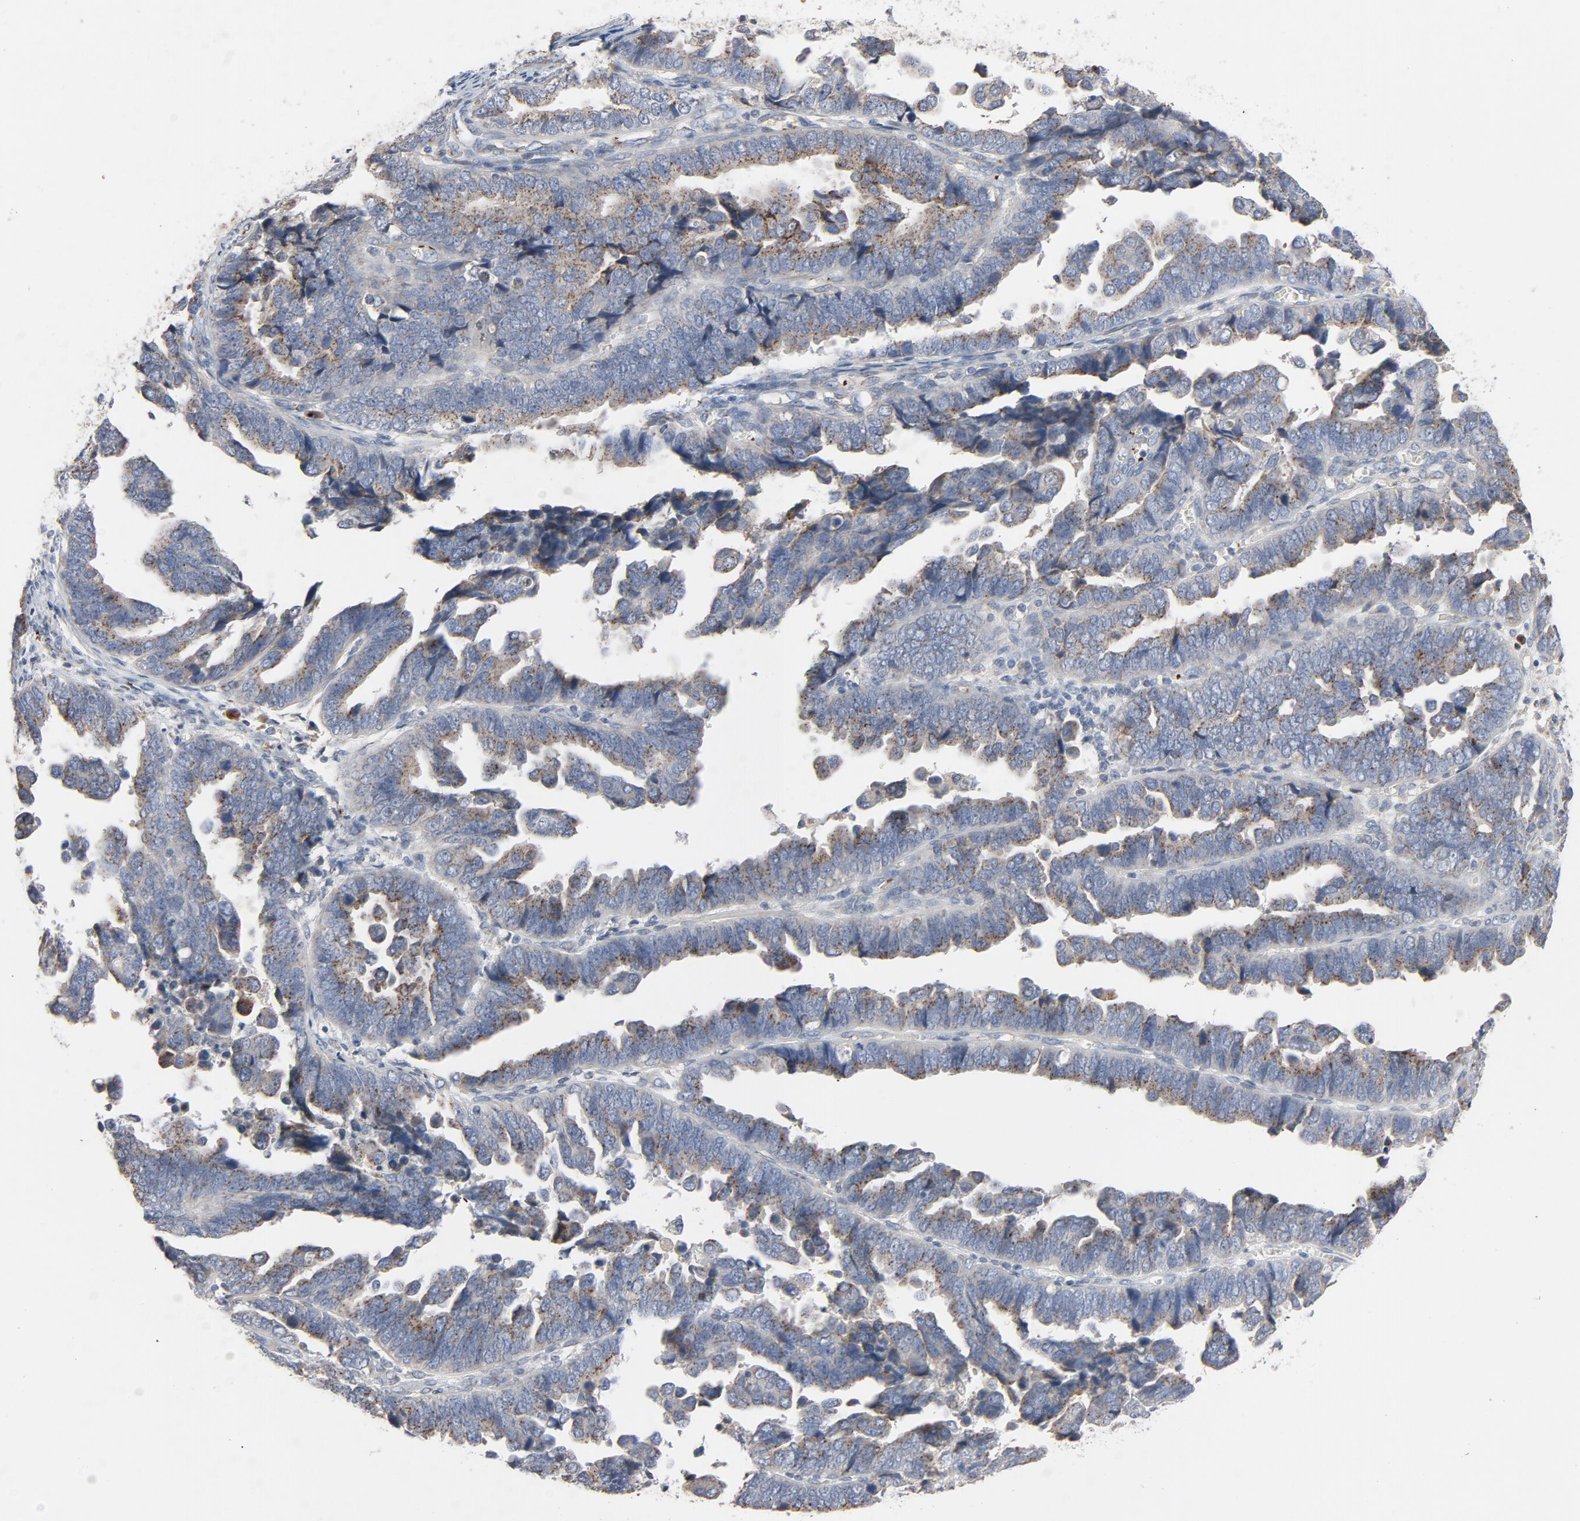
{"staining": {"intensity": "weak", "quantity": "<25%", "location": "cytoplasmic/membranous"}, "tissue": "endometrial cancer", "cell_type": "Tumor cells", "image_type": "cancer", "snomed": [{"axis": "morphology", "description": "Adenocarcinoma, NOS"}, {"axis": "topography", "description": "Endometrium"}], "caption": "Tumor cells are negative for brown protein staining in endometrial adenocarcinoma.", "gene": "LMAN2", "patient": {"sex": "female", "age": 63}}